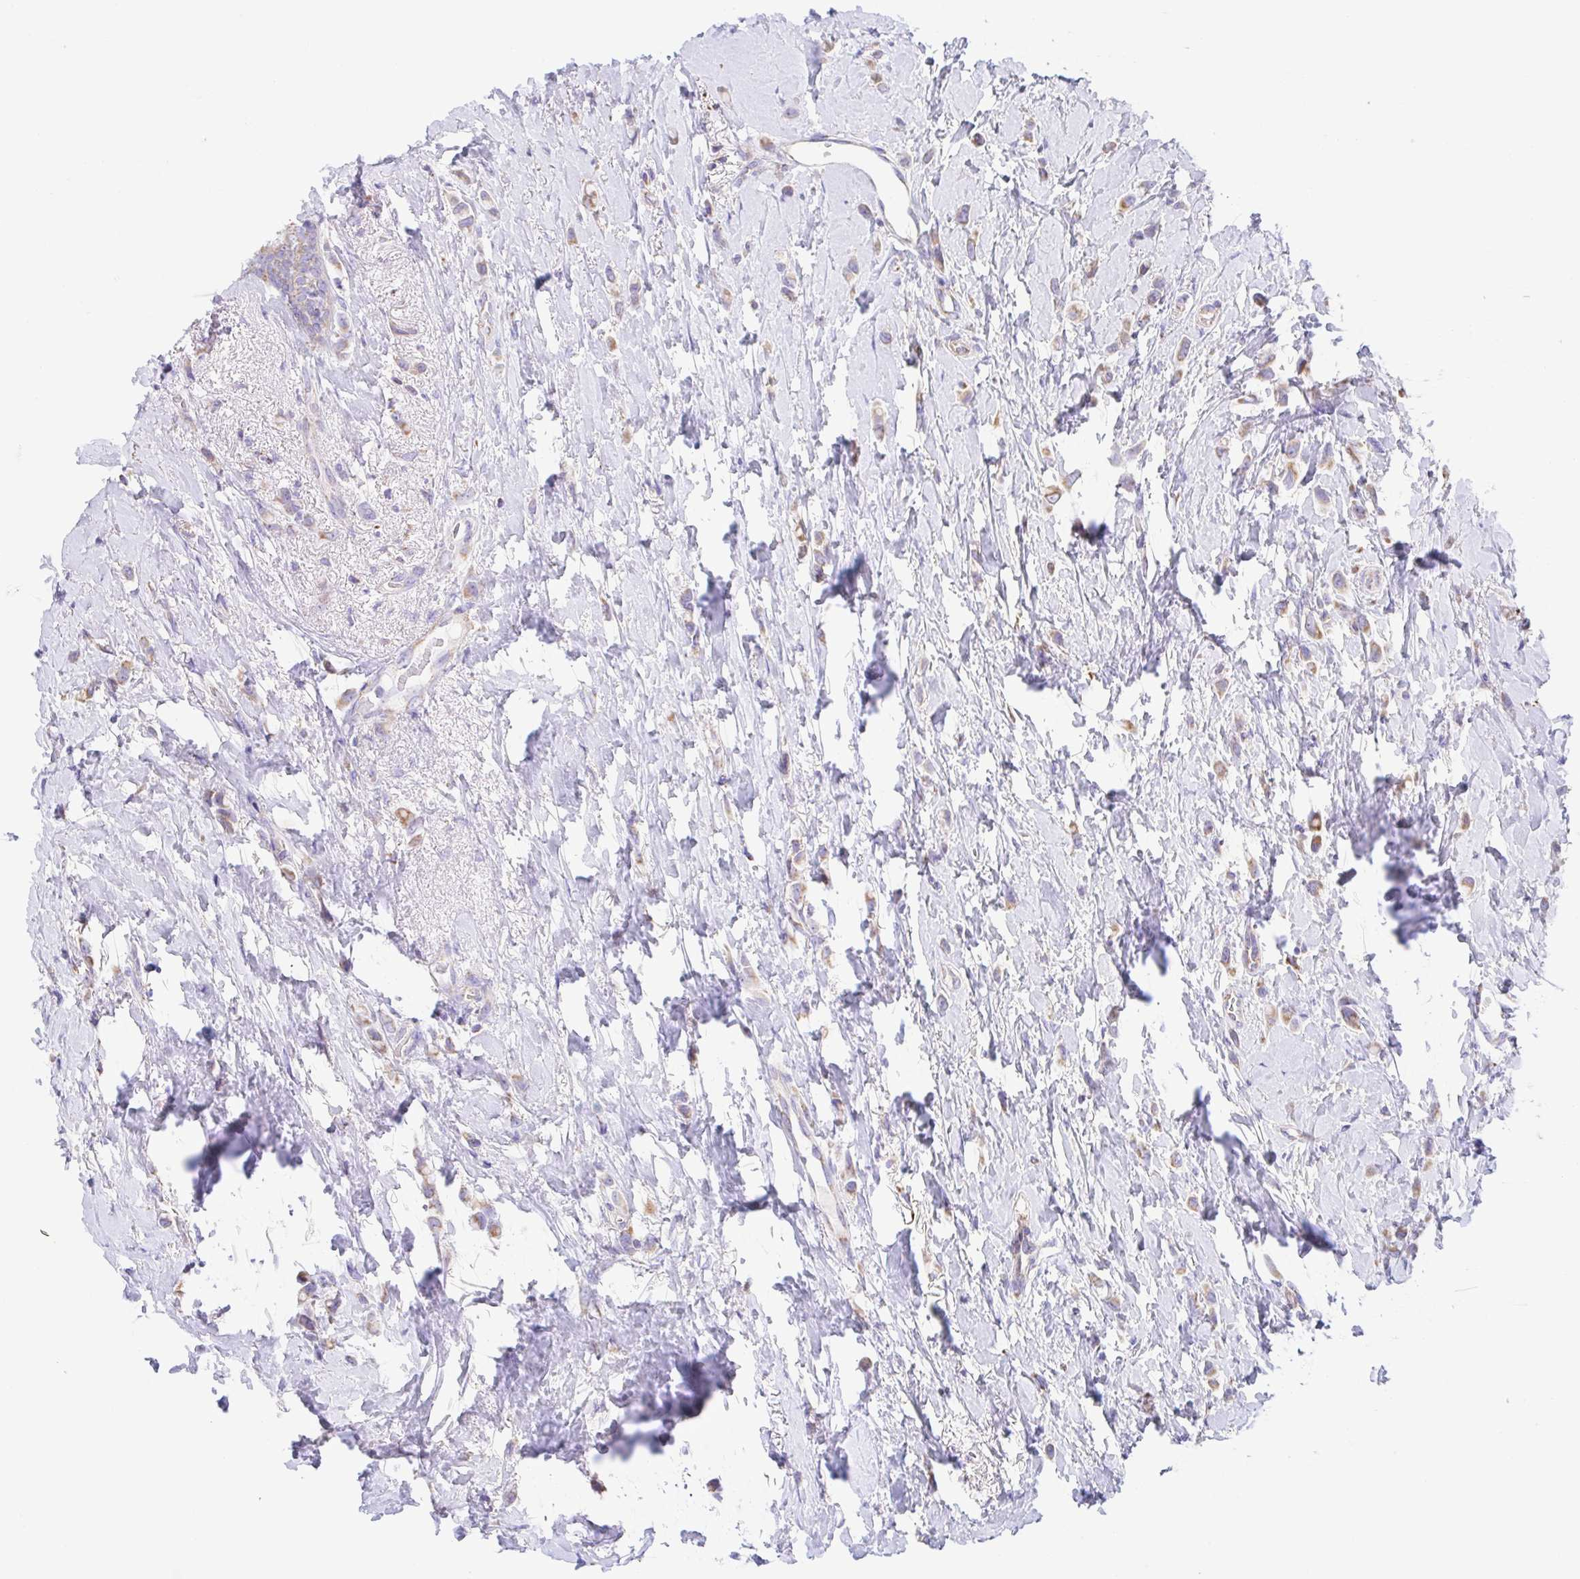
{"staining": {"intensity": "weak", "quantity": ">75%", "location": "cytoplasmic/membranous"}, "tissue": "breast cancer", "cell_type": "Tumor cells", "image_type": "cancer", "snomed": [{"axis": "morphology", "description": "Lobular carcinoma"}, {"axis": "topography", "description": "Breast"}], "caption": "Human lobular carcinoma (breast) stained for a protein (brown) shows weak cytoplasmic/membranous positive staining in approximately >75% of tumor cells.", "gene": "GINM1", "patient": {"sex": "female", "age": 66}}